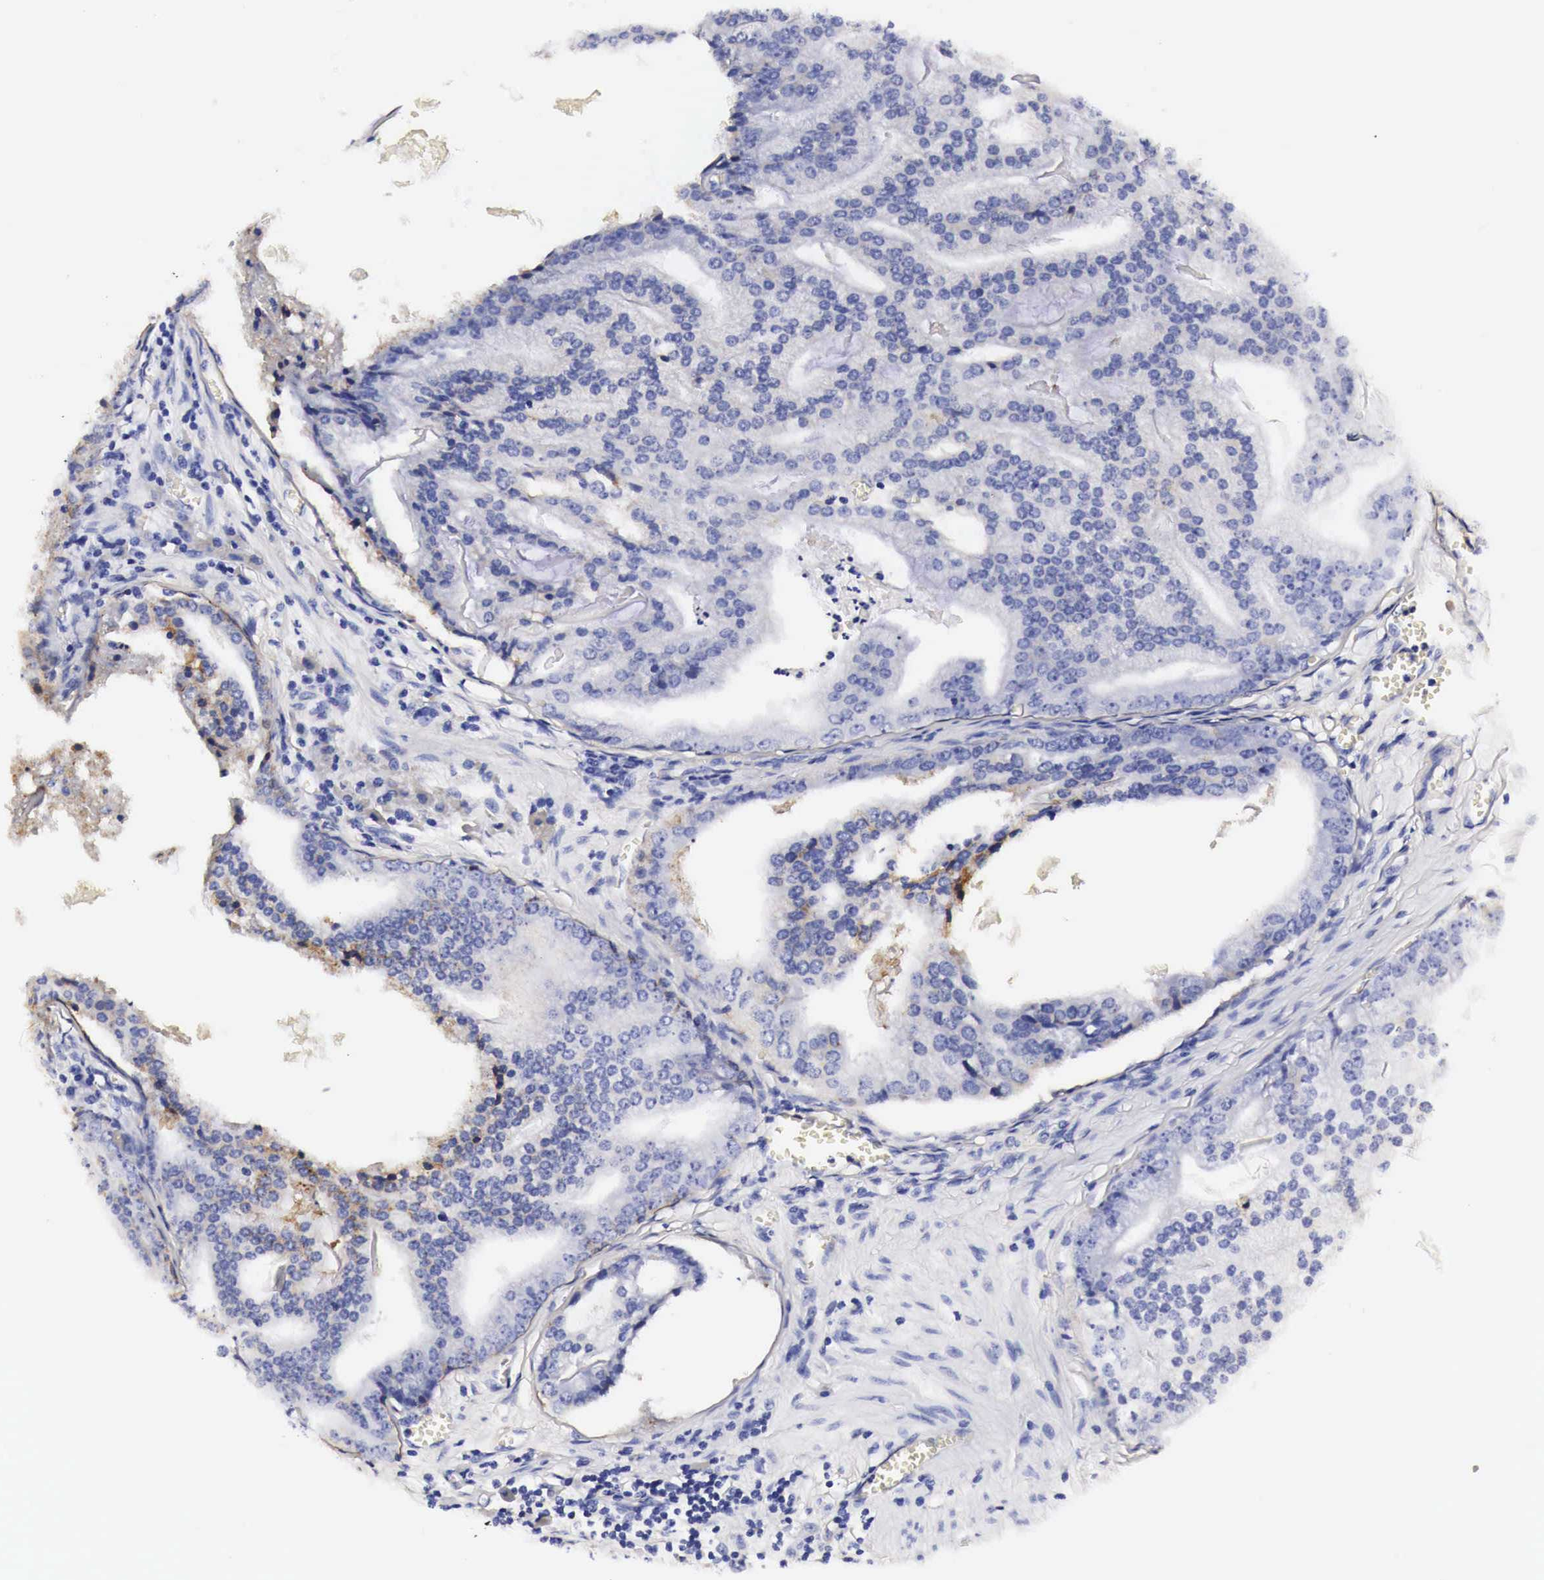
{"staining": {"intensity": "negative", "quantity": "none", "location": "none"}, "tissue": "prostate cancer", "cell_type": "Tumor cells", "image_type": "cancer", "snomed": [{"axis": "morphology", "description": "Adenocarcinoma, High grade"}, {"axis": "topography", "description": "Prostate"}], "caption": "The image demonstrates no staining of tumor cells in prostate high-grade adenocarcinoma.", "gene": "EGFR", "patient": {"sex": "male", "age": 56}}